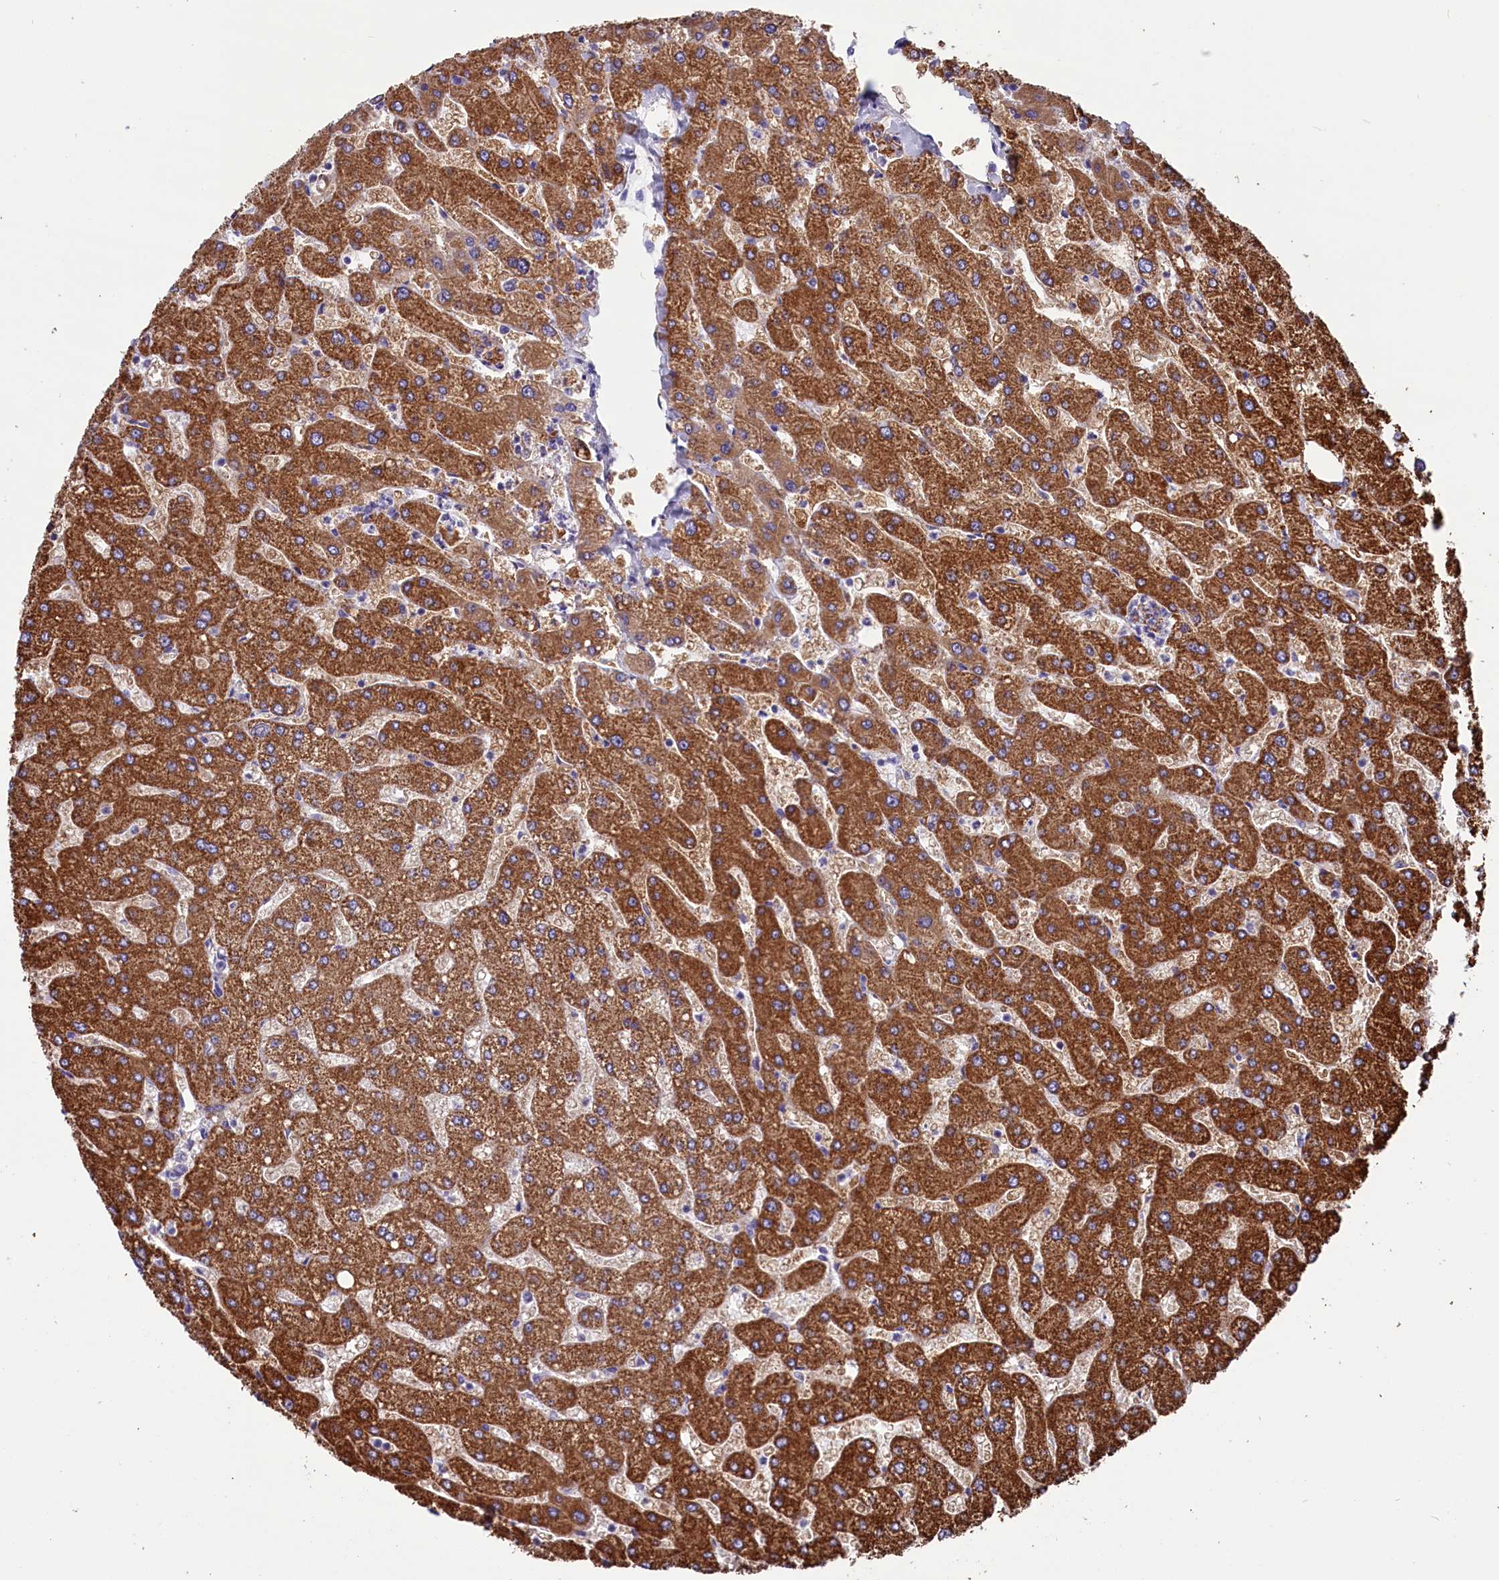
{"staining": {"intensity": "negative", "quantity": "none", "location": "none"}, "tissue": "liver", "cell_type": "Cholangiocytes", "image_type": "normal", "snomed": [{"axis": "morphology", "description": "Normal tissue, NOS"}, {"axis": "topography", "description": "Liver"}], "caption": "Human liver stained for a protein using IHC exhibits no expression in cholangiocytes.", "gene": "SCD5", "patient": {"sex": "male", "age": 55}}